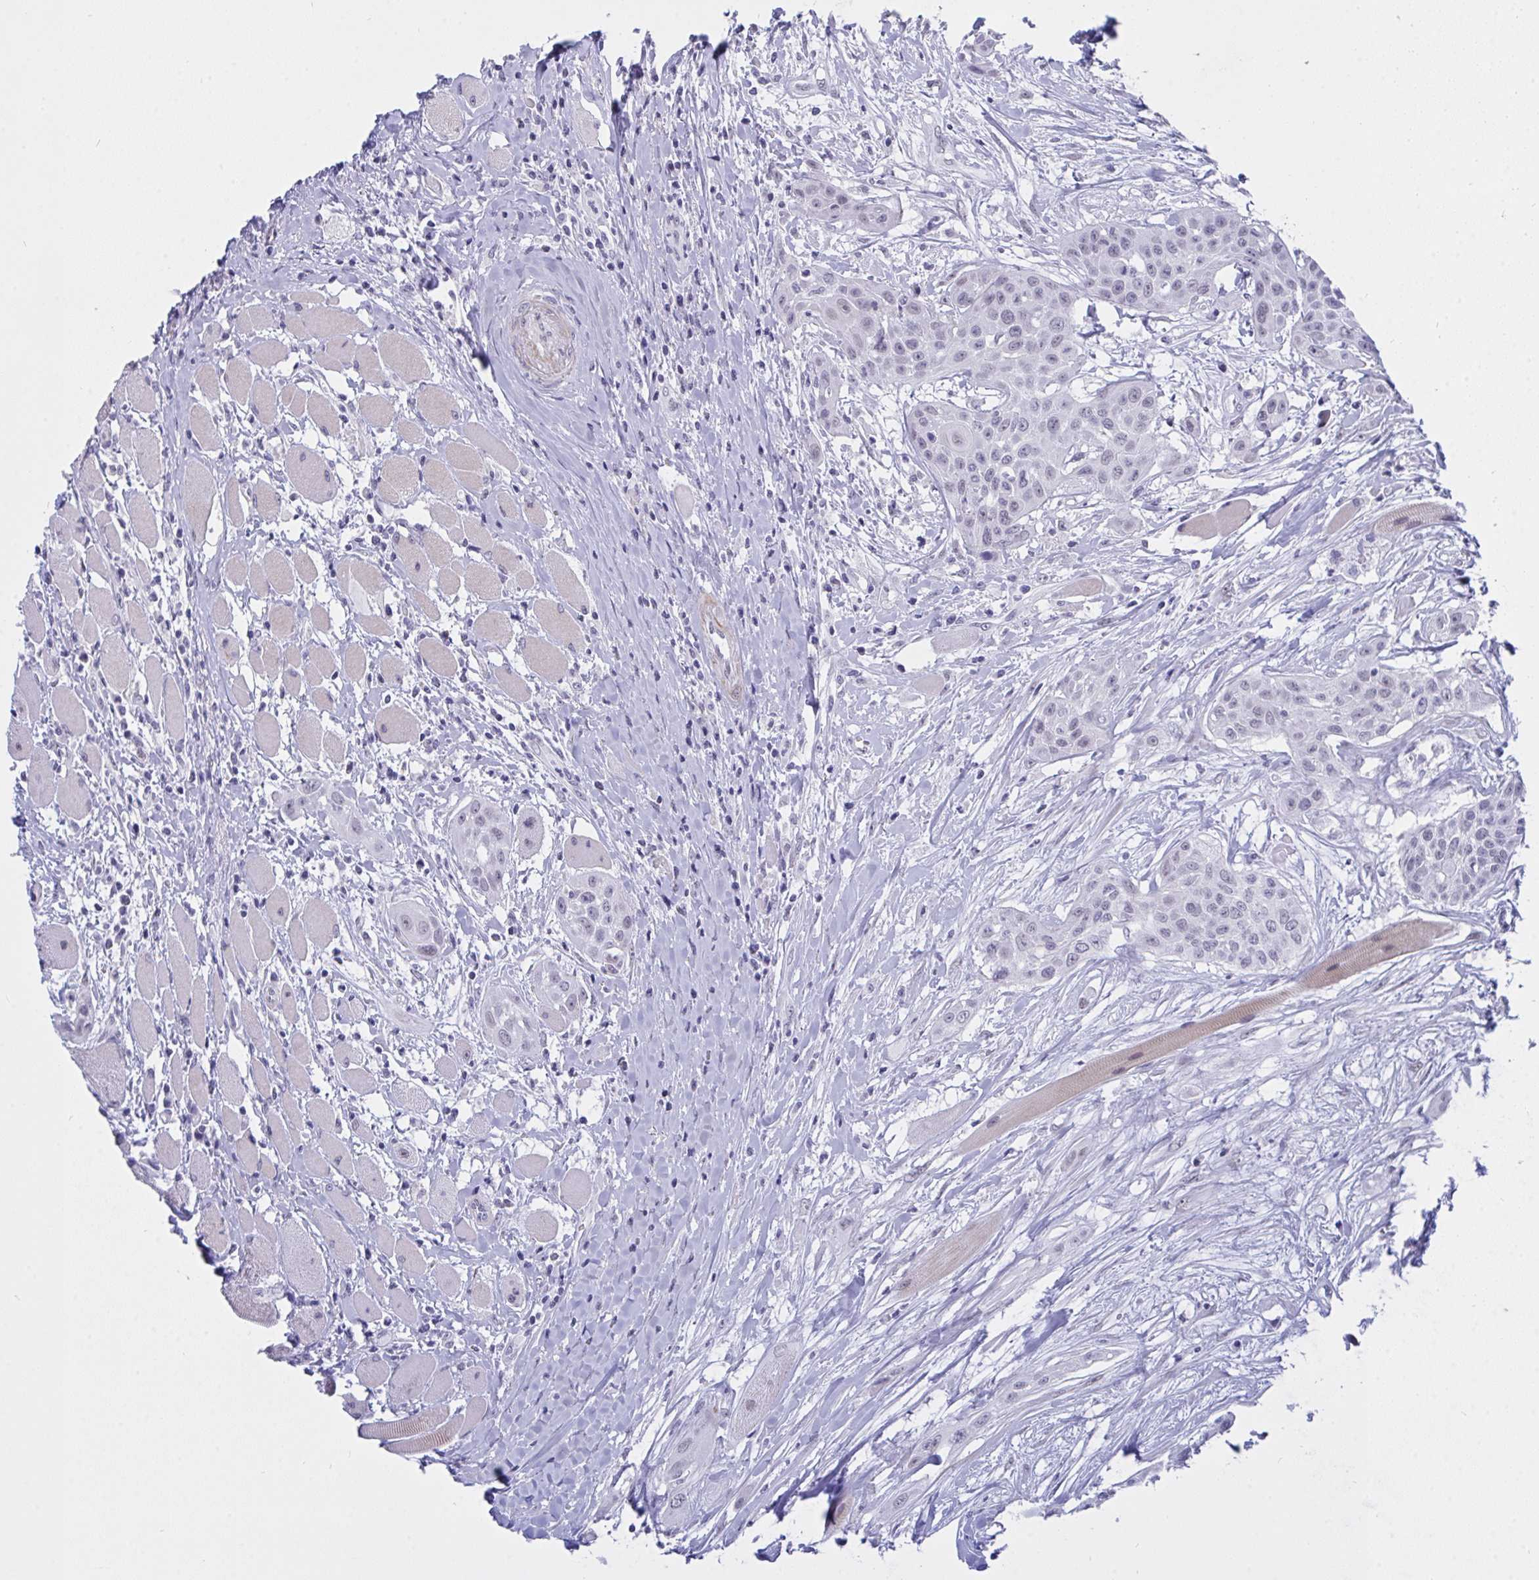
{"staining": {"intensity": "negative", "quantity": "none", "location": "none"}, "tissue": "head and neck cancer", "cell_type": "Tumor cells", "image_type": "cancer", "snomed": [{"axis": "morphology", "description": "Squamous cell carcinoma, NOS"}, {"axis": "topography", "description": "Head-Neck"}], "caption": "Head and neck cancer (squamous cell carcinoma) stained for a protein using immunohistochemistry (IHC) exhibits no positivity tumor cells.", "gene": "FBXL22", "patient": {"sex": "female", "age": 73}}